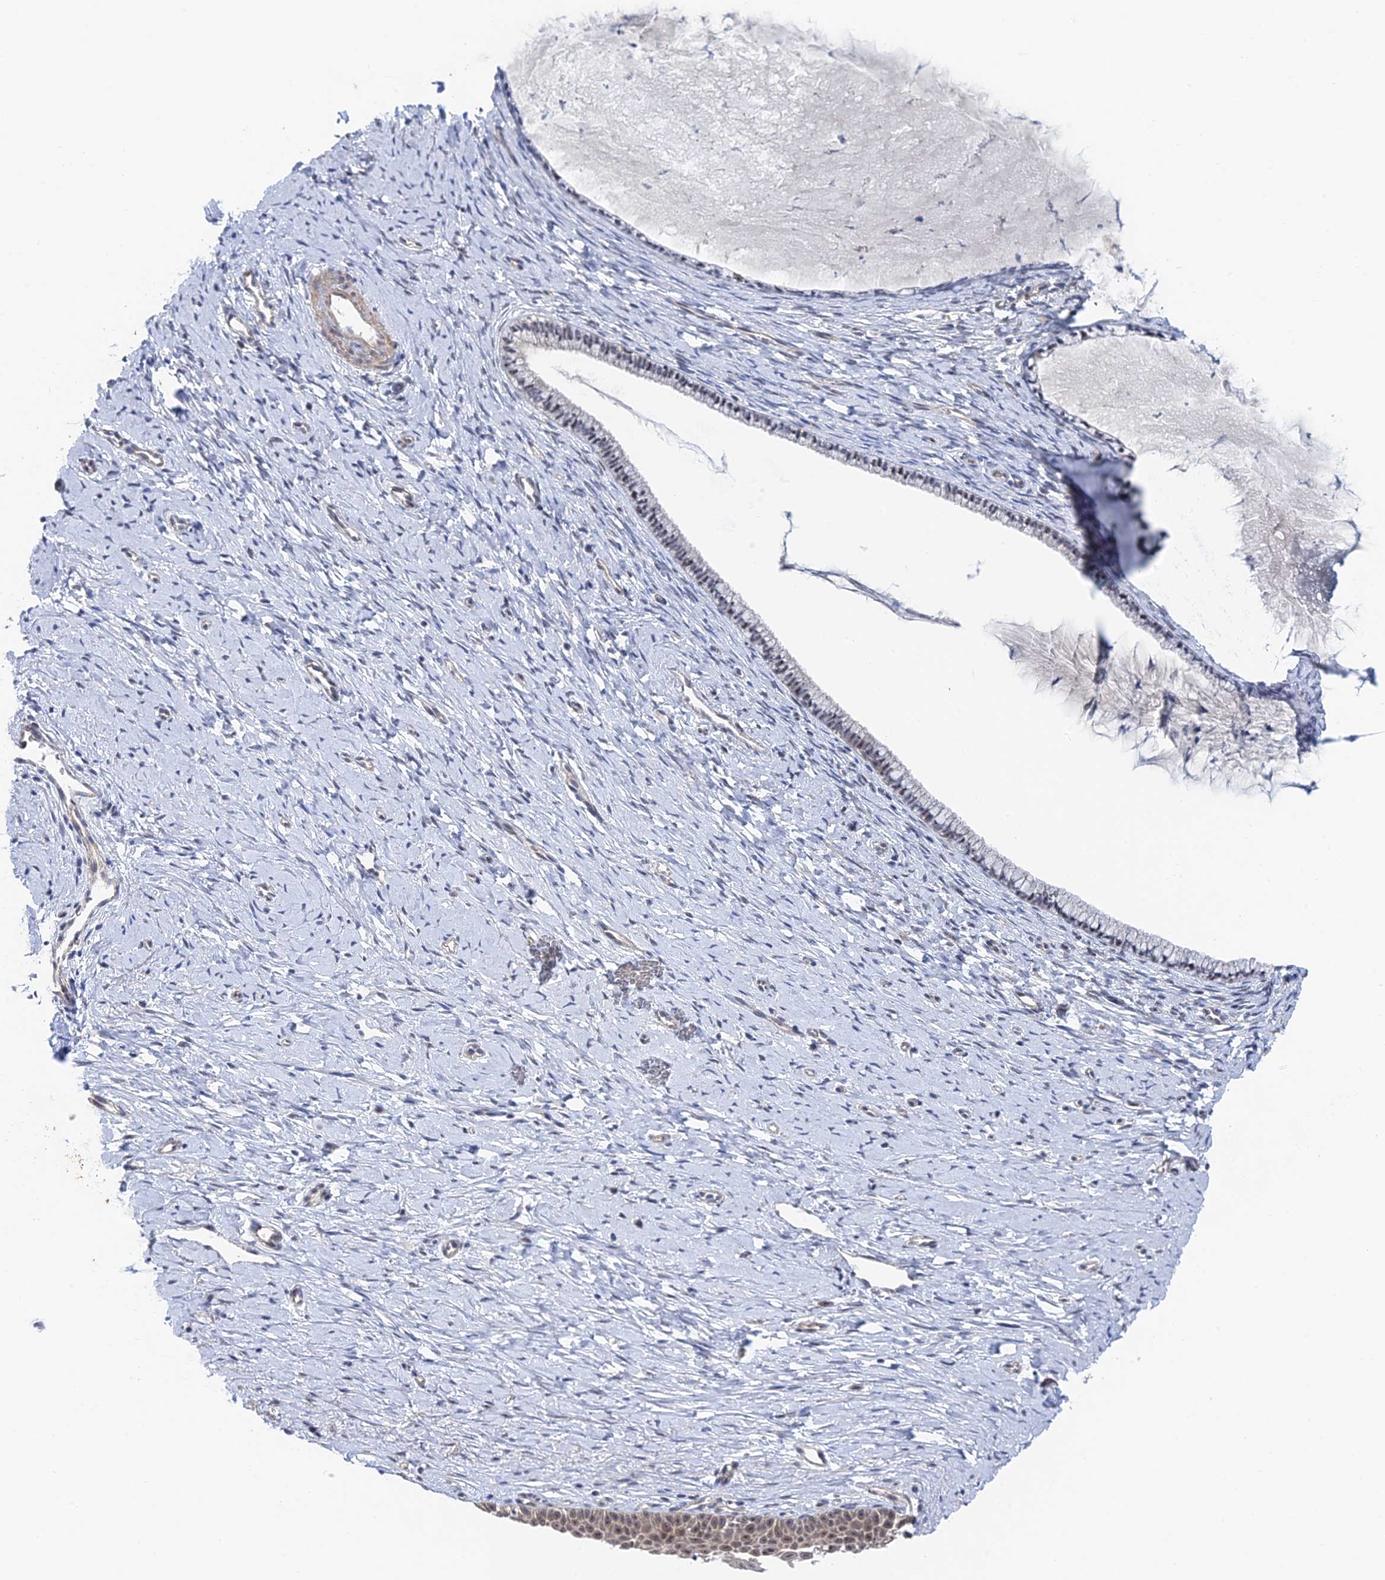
{"staining": {"intensity": "weak", "quantity": "25%-75%", "location": "nuclear"}, "tissue": "cervix", "cell_type": "Glandular cells", "image_type": "normal", "snomed": [{"axis": "morphology", "description": "Normal tissue, NOS"}, {"axis": "topography", "description": "Cervix"}], "caption": "High-magnification brightfield microscopy of normal cervix stained with DAB (3,3'-diaminobenzidine) (brown) and counterstained with hematoxylin (blue). glandular cells exhibit weak nuclear staining is identified in approximately25%-75% of cells. Using DAB (3,3'-diaminobenzidine) (brown) and hematoxylin (blue) stains, captured at high magnification using brightfield microscopy.", "gene": "CFAP92", "patient": {"sex": "female", "age": 36}}